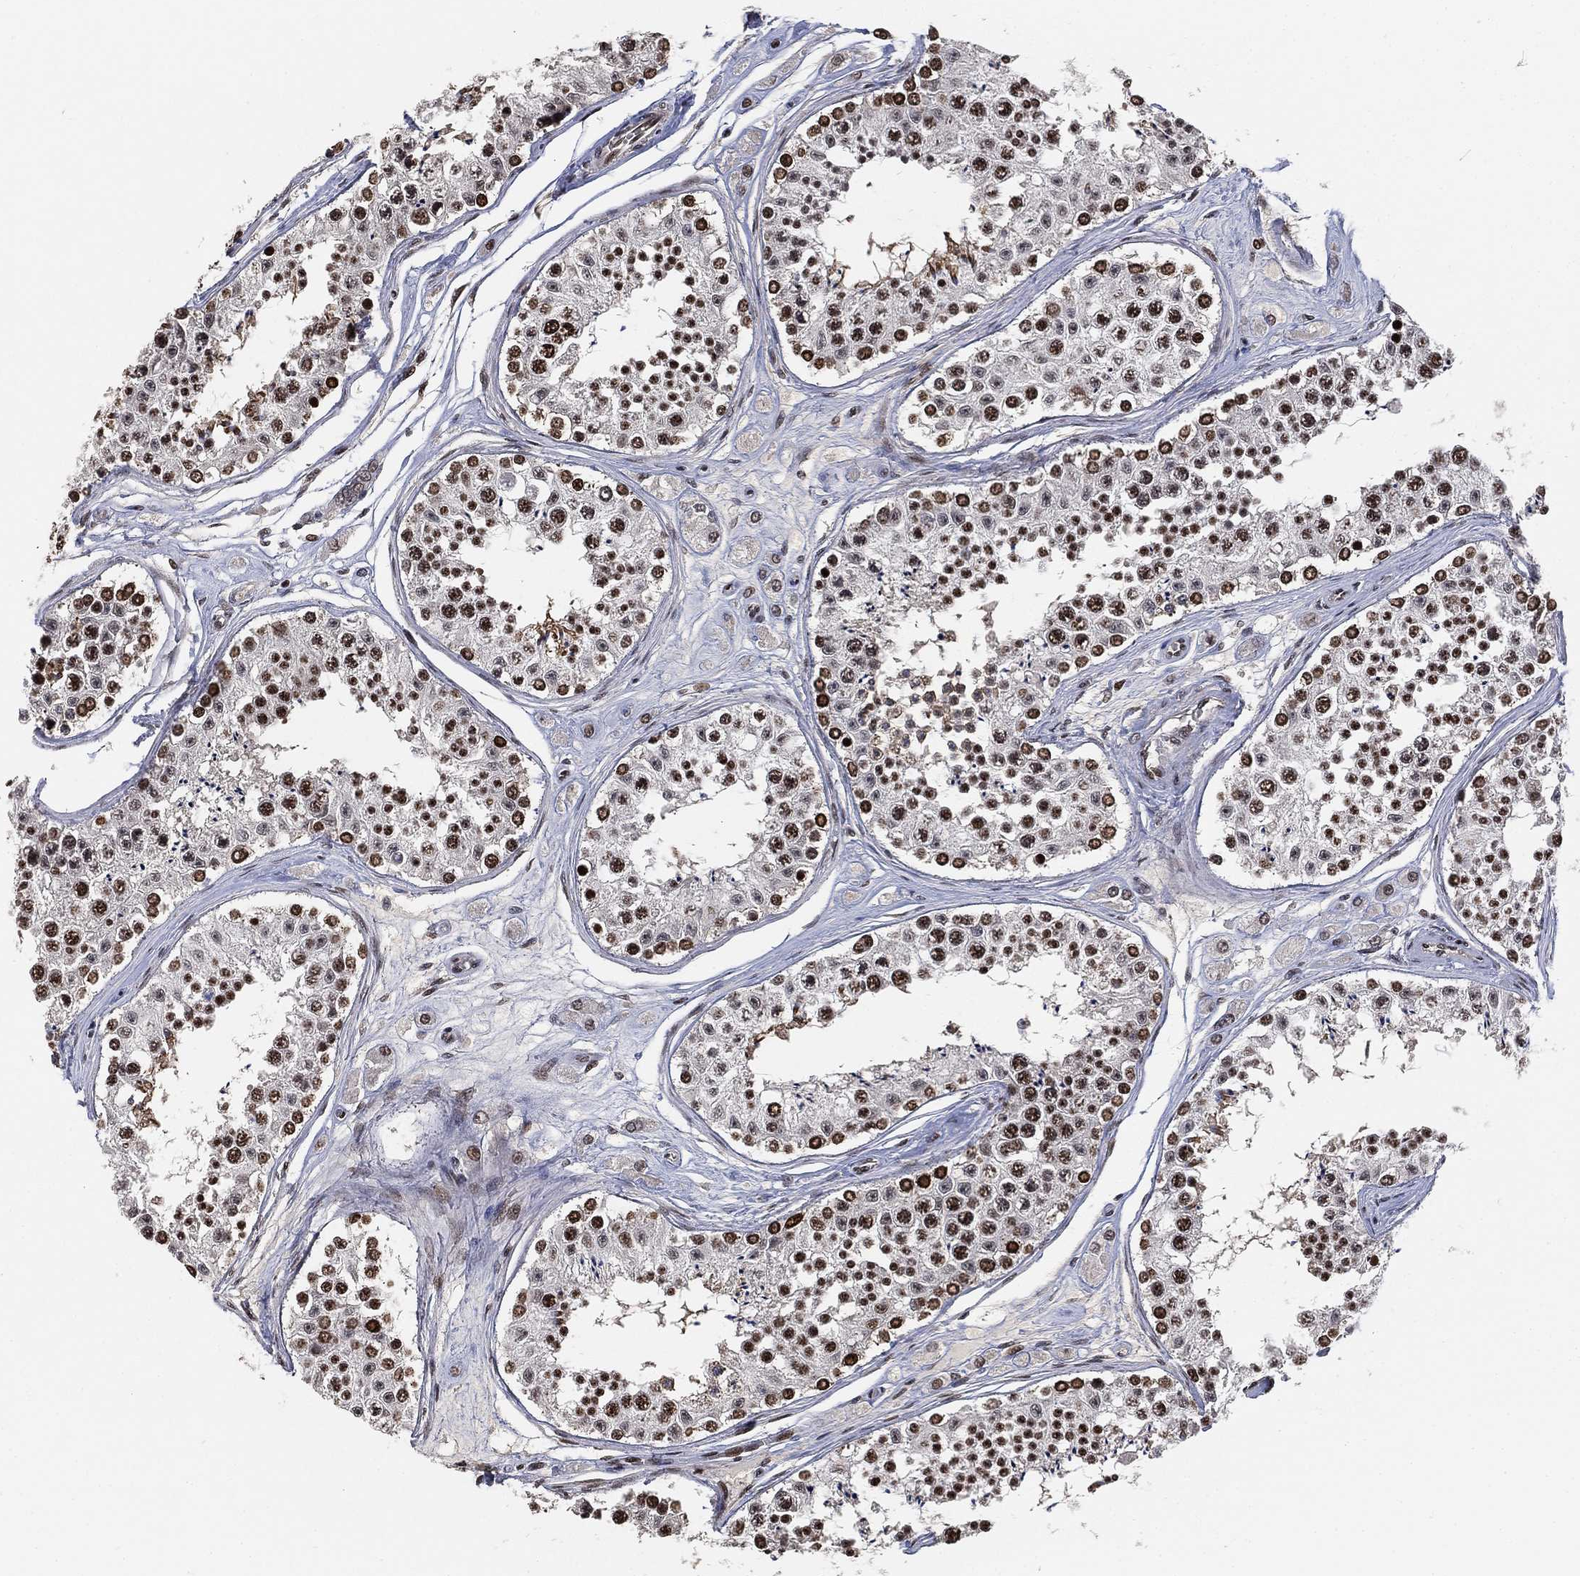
{"staining": {"intensity": "strong", "quantity": ">75%", "location": "cytoplasmic/membranous,nuclear"}, "tissue": "testis", "cell_type": "Cells in seminiferous ducts", "image_type": "normal", "snomed": [{"axis": "morphology", "description": "Normal tissue, NOS"}, {"axis": "topography", "description": "Testis"}], "caption": "The image reveals immunohistochemical staining of unremarkable testis. There is strong cytoplasmic/membranous,nuclear expression is present in about >75% of cells in seminiferous ducts.", "gene": "ZSCAN30", "patient": {"sex": "male", "age": 25}}